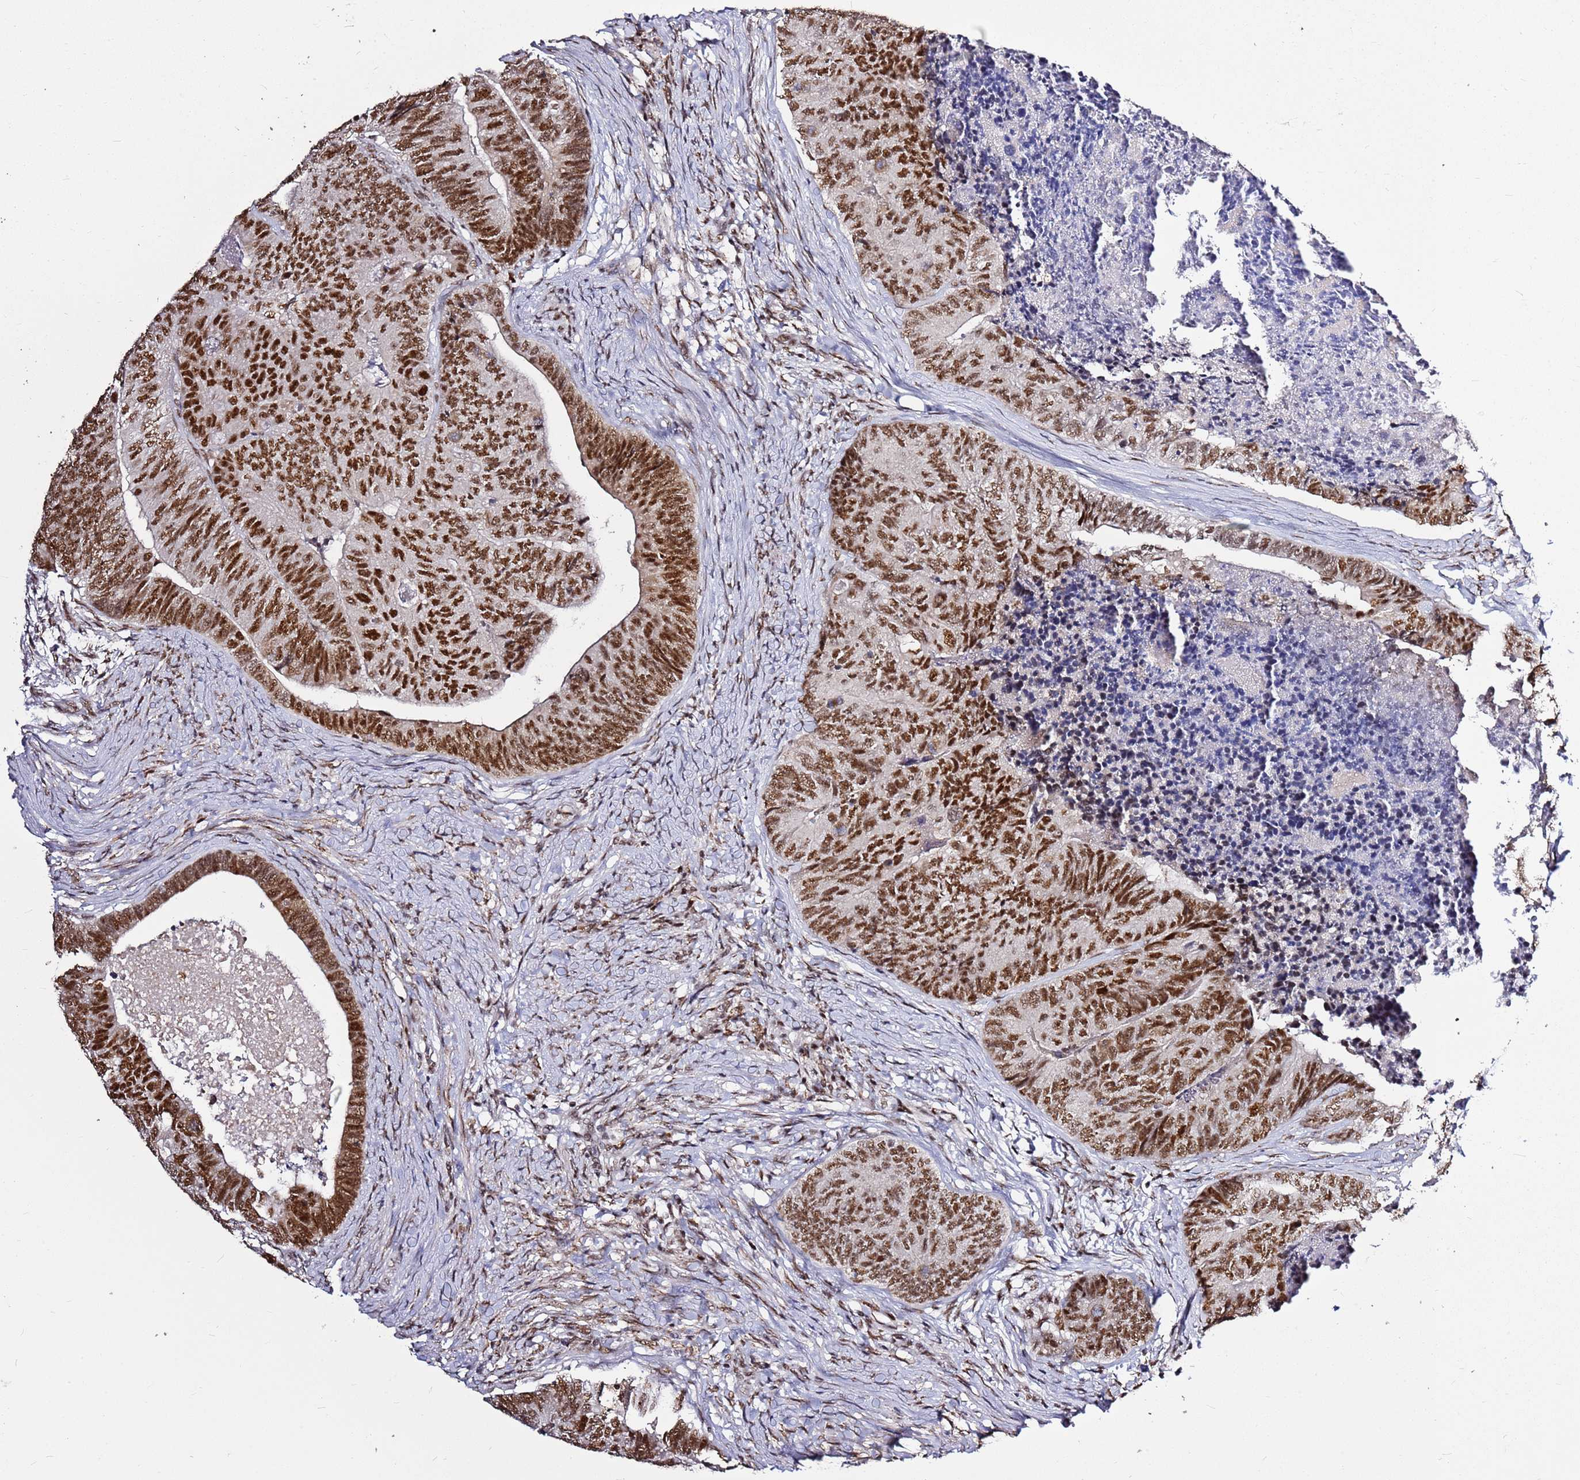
{"staining": {"intensity": "strong", "quantity": ">75%", "location": "nuclear"}, "tissue": "colorectal cancer", "cell_type": "Tumor cells", "image_type": "cancer", "snomed": [{"axis": "morphology", "description": "Adenocarcinoma, NOS"}, {"axis": "topography", "description": "Colon"}], "caption": "Protein expression analysis of human colorectal cancer reveals strong nuclear expression in approximately >75% of tumor cells.", "gene": "AKAP8L", "patient": {"sex": "female", "age": 67}}